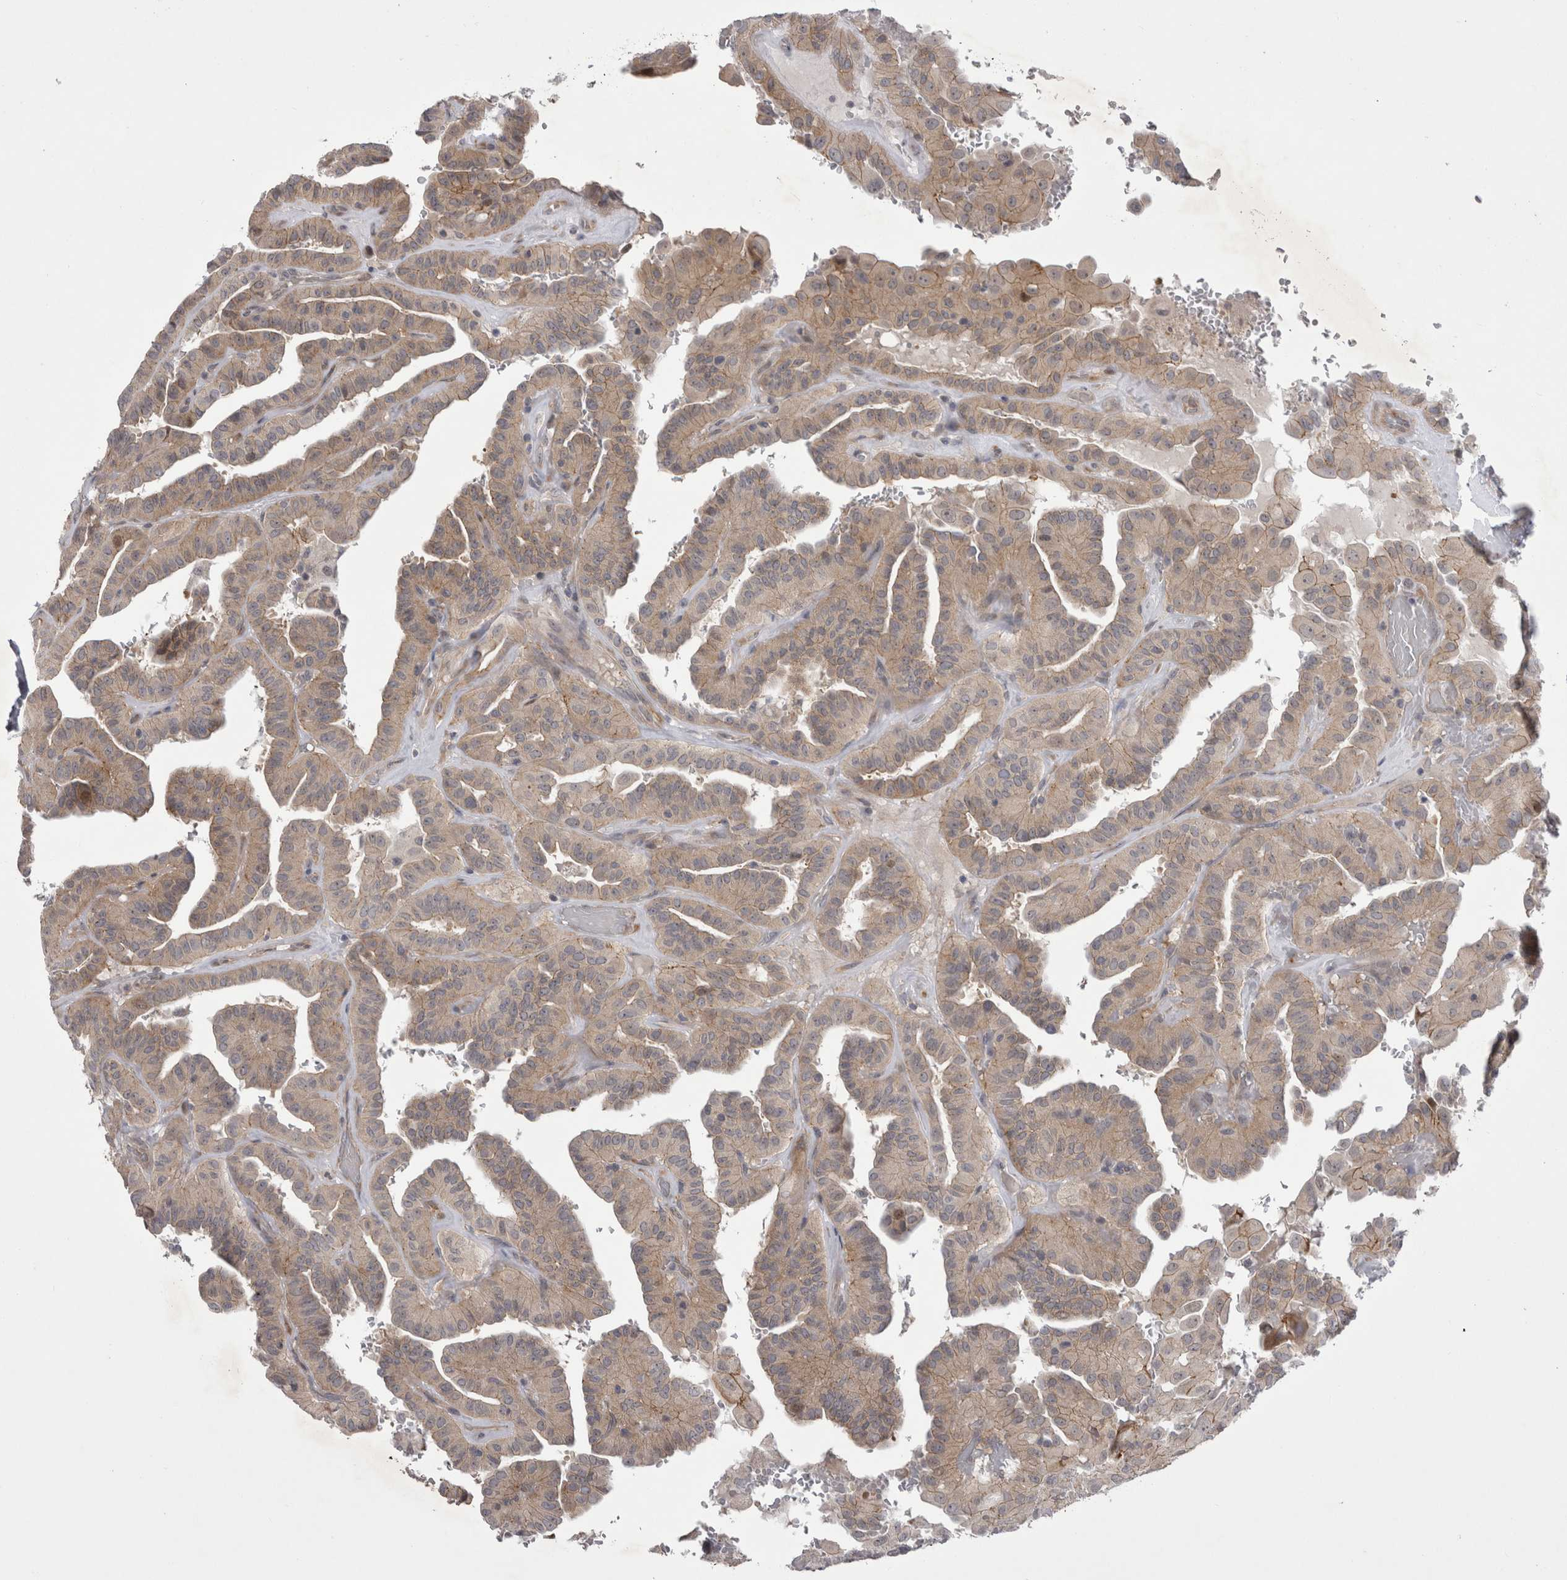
{"staining": {"intensity": "weak", "quantity": ">75%", "location": "cytoplasmic/membranous"}, "tissue": "thyroid cancer", "cell_type": "Tumor cells", "image_type": "cancer", "snomed": [{"axis": "morphology", "description": "Papillary adenocarcinoma, NOS"}, {"axis": "topography", "description": "Thyroid gland"}], "caption": "A brown stain highlights weak cytoplasmic/membranous expression of a protein in papillary adenocarcinoma (thyroid) tumor cells.", "gene": "NENF", "patient": {"sex": "male", "age": 77}}